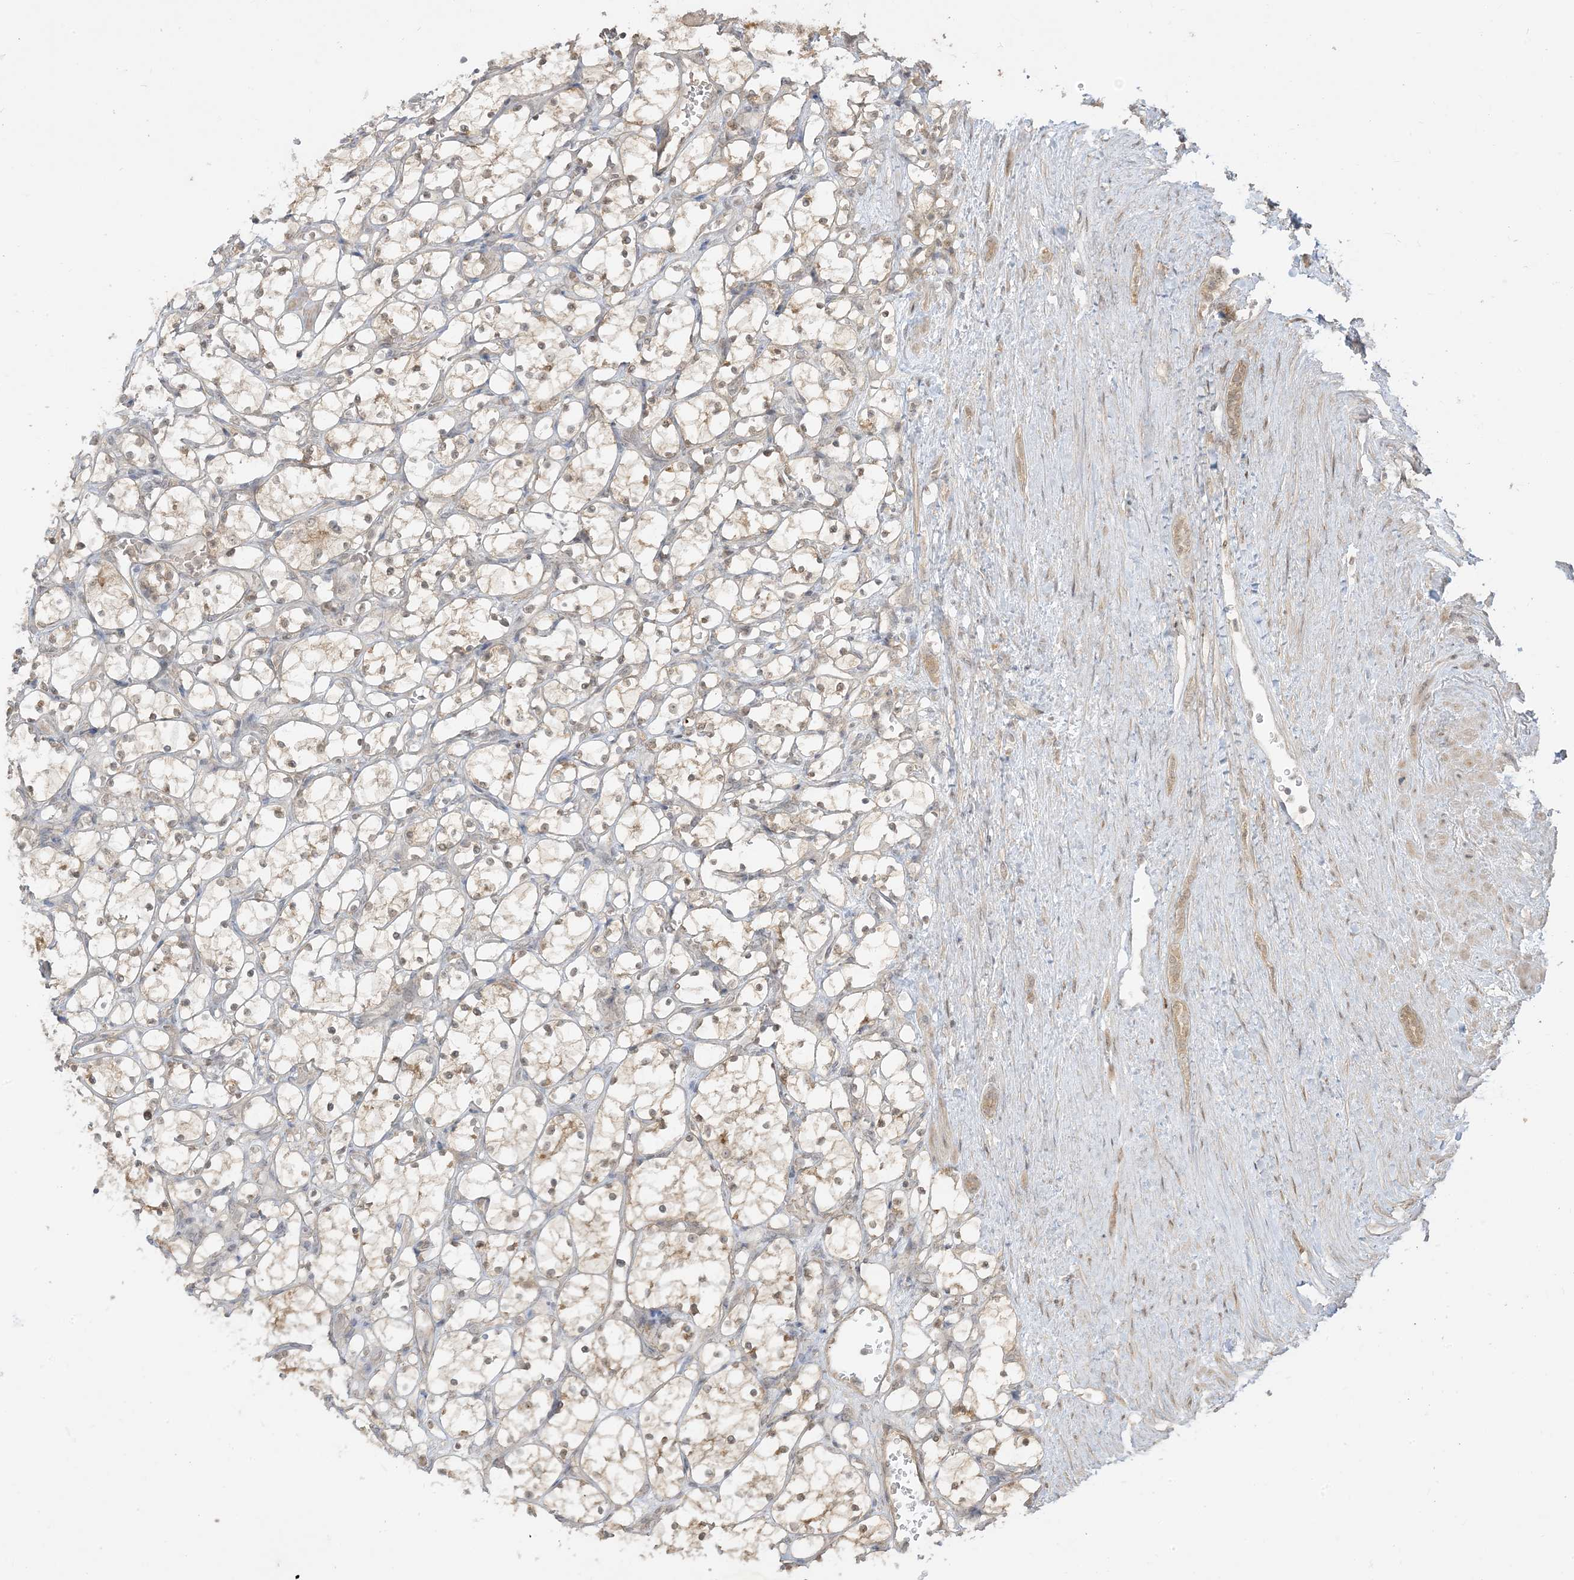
{"staining": {"intensity": "weak", "quantity": "<25%", "location": "nuclear"}, "tissue": "renal cancer", "cell_type": "Tumor cells", "image_type": "cancer", "snomed": [{"axis": "morphology", "description": "Adenocarcinoma, NOS"}, {"axis": "topography", "description": "Kidney"}], "caption": "A histopathology image of human renal adenocarcinoma is negative for staining in tumor cells.", "gene": "TBCC", "patient": {"sex": "female", "age": 69}}